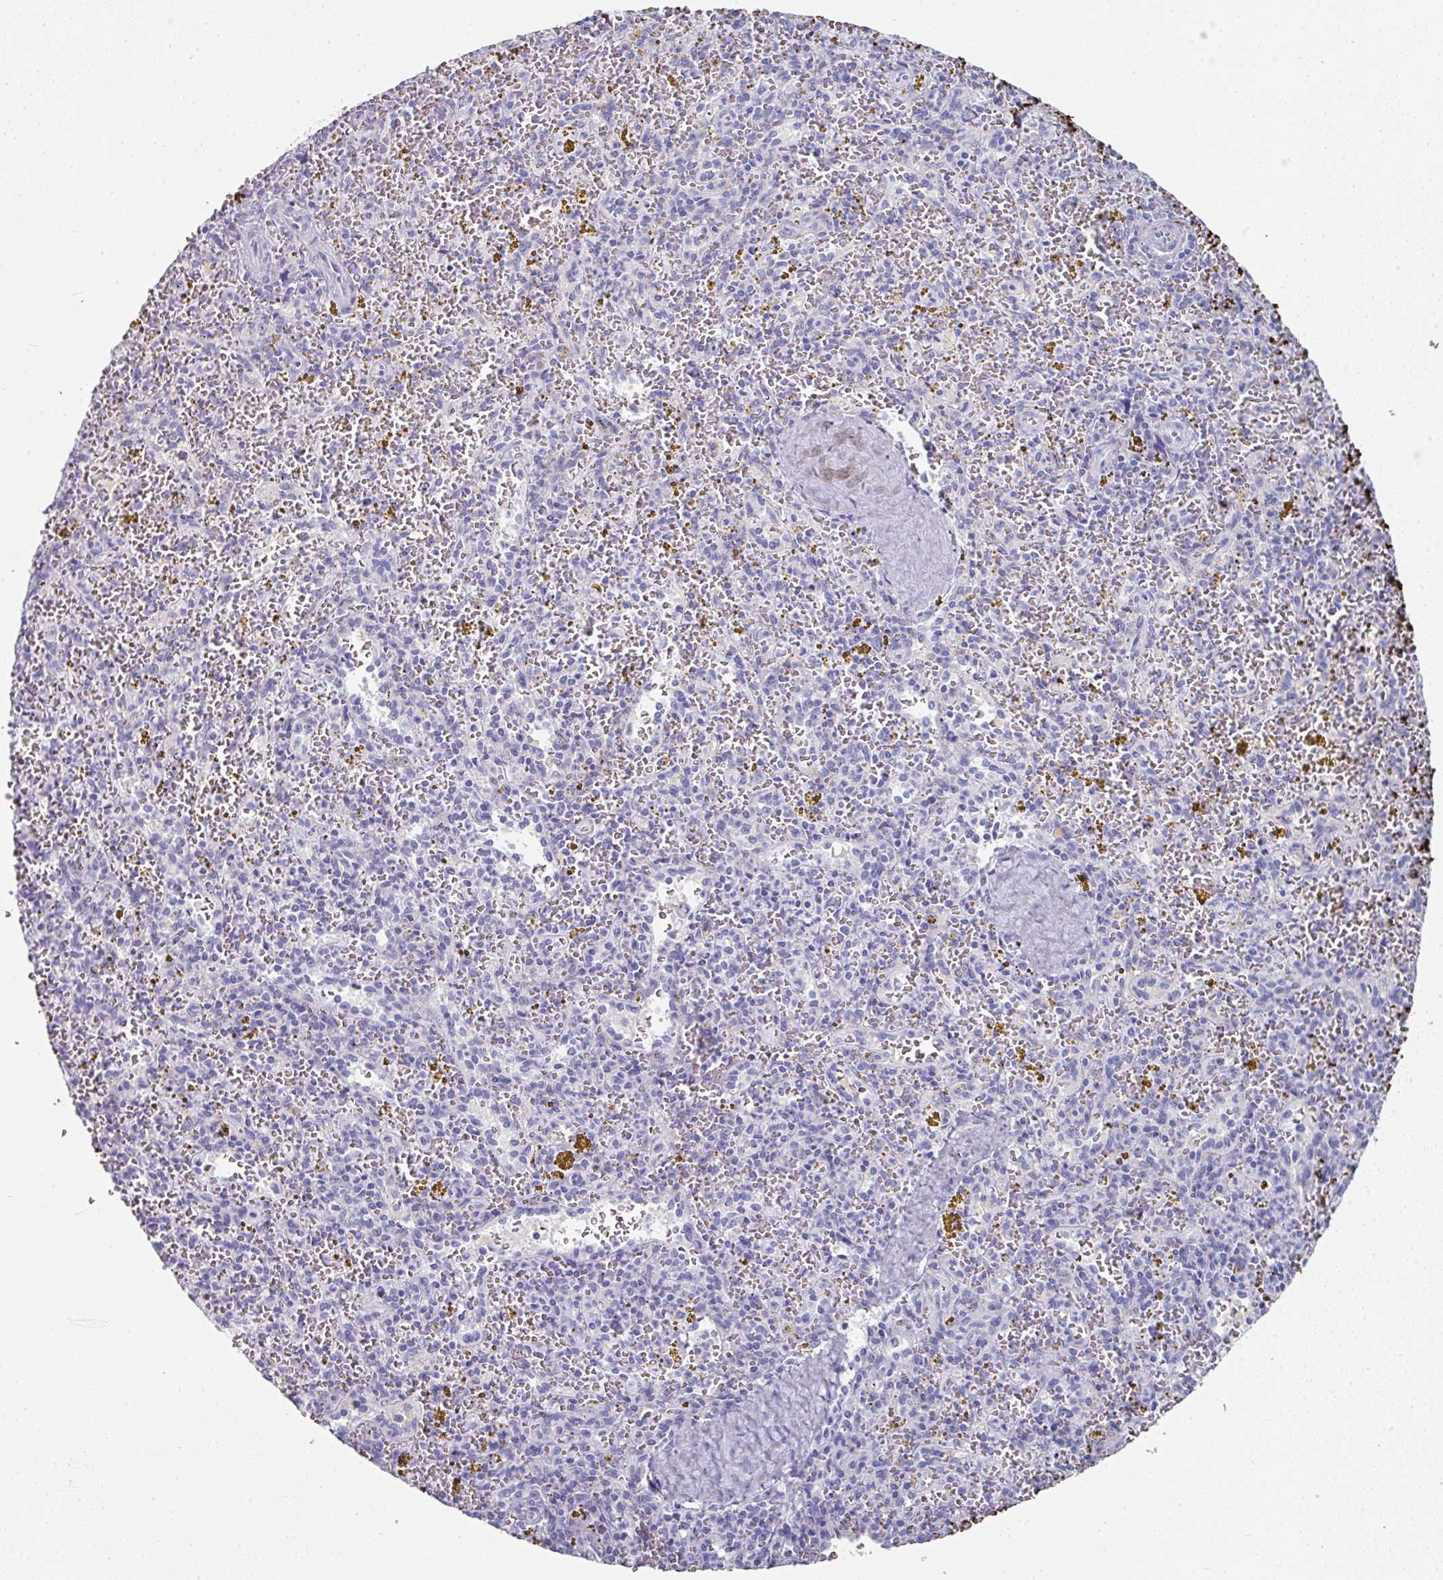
{"staining": {"intensity": "negative", "quantity": "none", "location": "none"}, "tissue": "spleen", "cell_type": "Cells in red pulp", "image_type": "normal", "snomed": [{"axis": "morphology", "description": "Normal tissue, NOS"}, {"axis": "topography", "description": "Spleen"}], "caption": "This is an IHC image of normal spleen. There is no staining in cells in red pulp.", "gene": "SETBP1", "patient": {"sex": "male", "age": 57}}